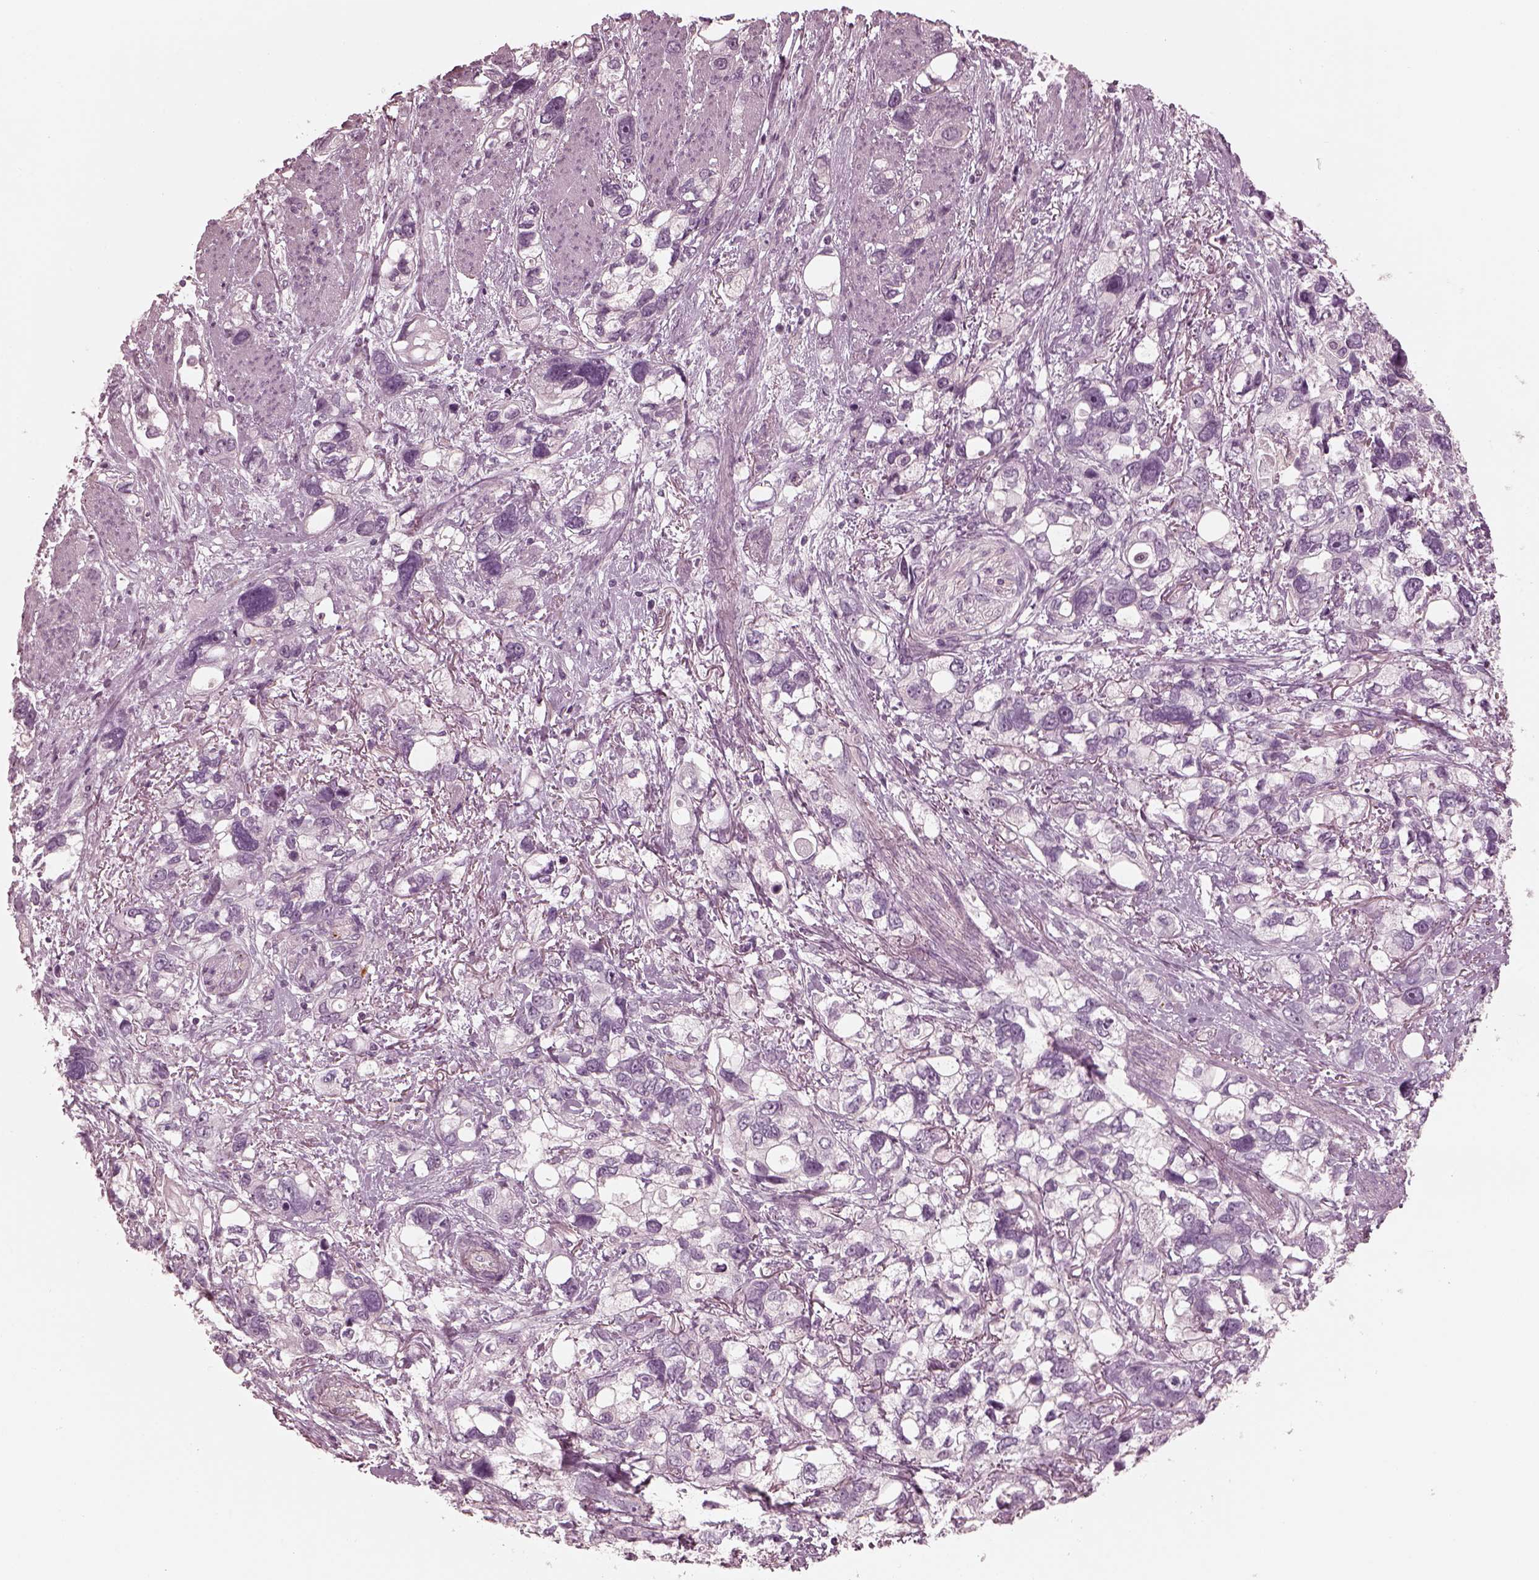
{"staining": {"intensity": "negative", "quantity": "none", "location": "none"}, "tissue": "stomach cancer", "cell_type": "Tumor cells", "image_type": "cancer", "snomed": [{"axis": "morphology", "description": "Adenocarcinoma, NOS"}, {"axis": "topography", "description": "Stomach, upper"}], "caption": "Tumor cells show no significant protein positivity in adenocarcinoma (stomach). The staining was performed using DAB to visualize the protein expression in brown, while the nuclei were stained in blue with hematoxylin (Magnification: 20x).", "gene": "KIF6", "patient": {"sex": "female", "age": 81}}